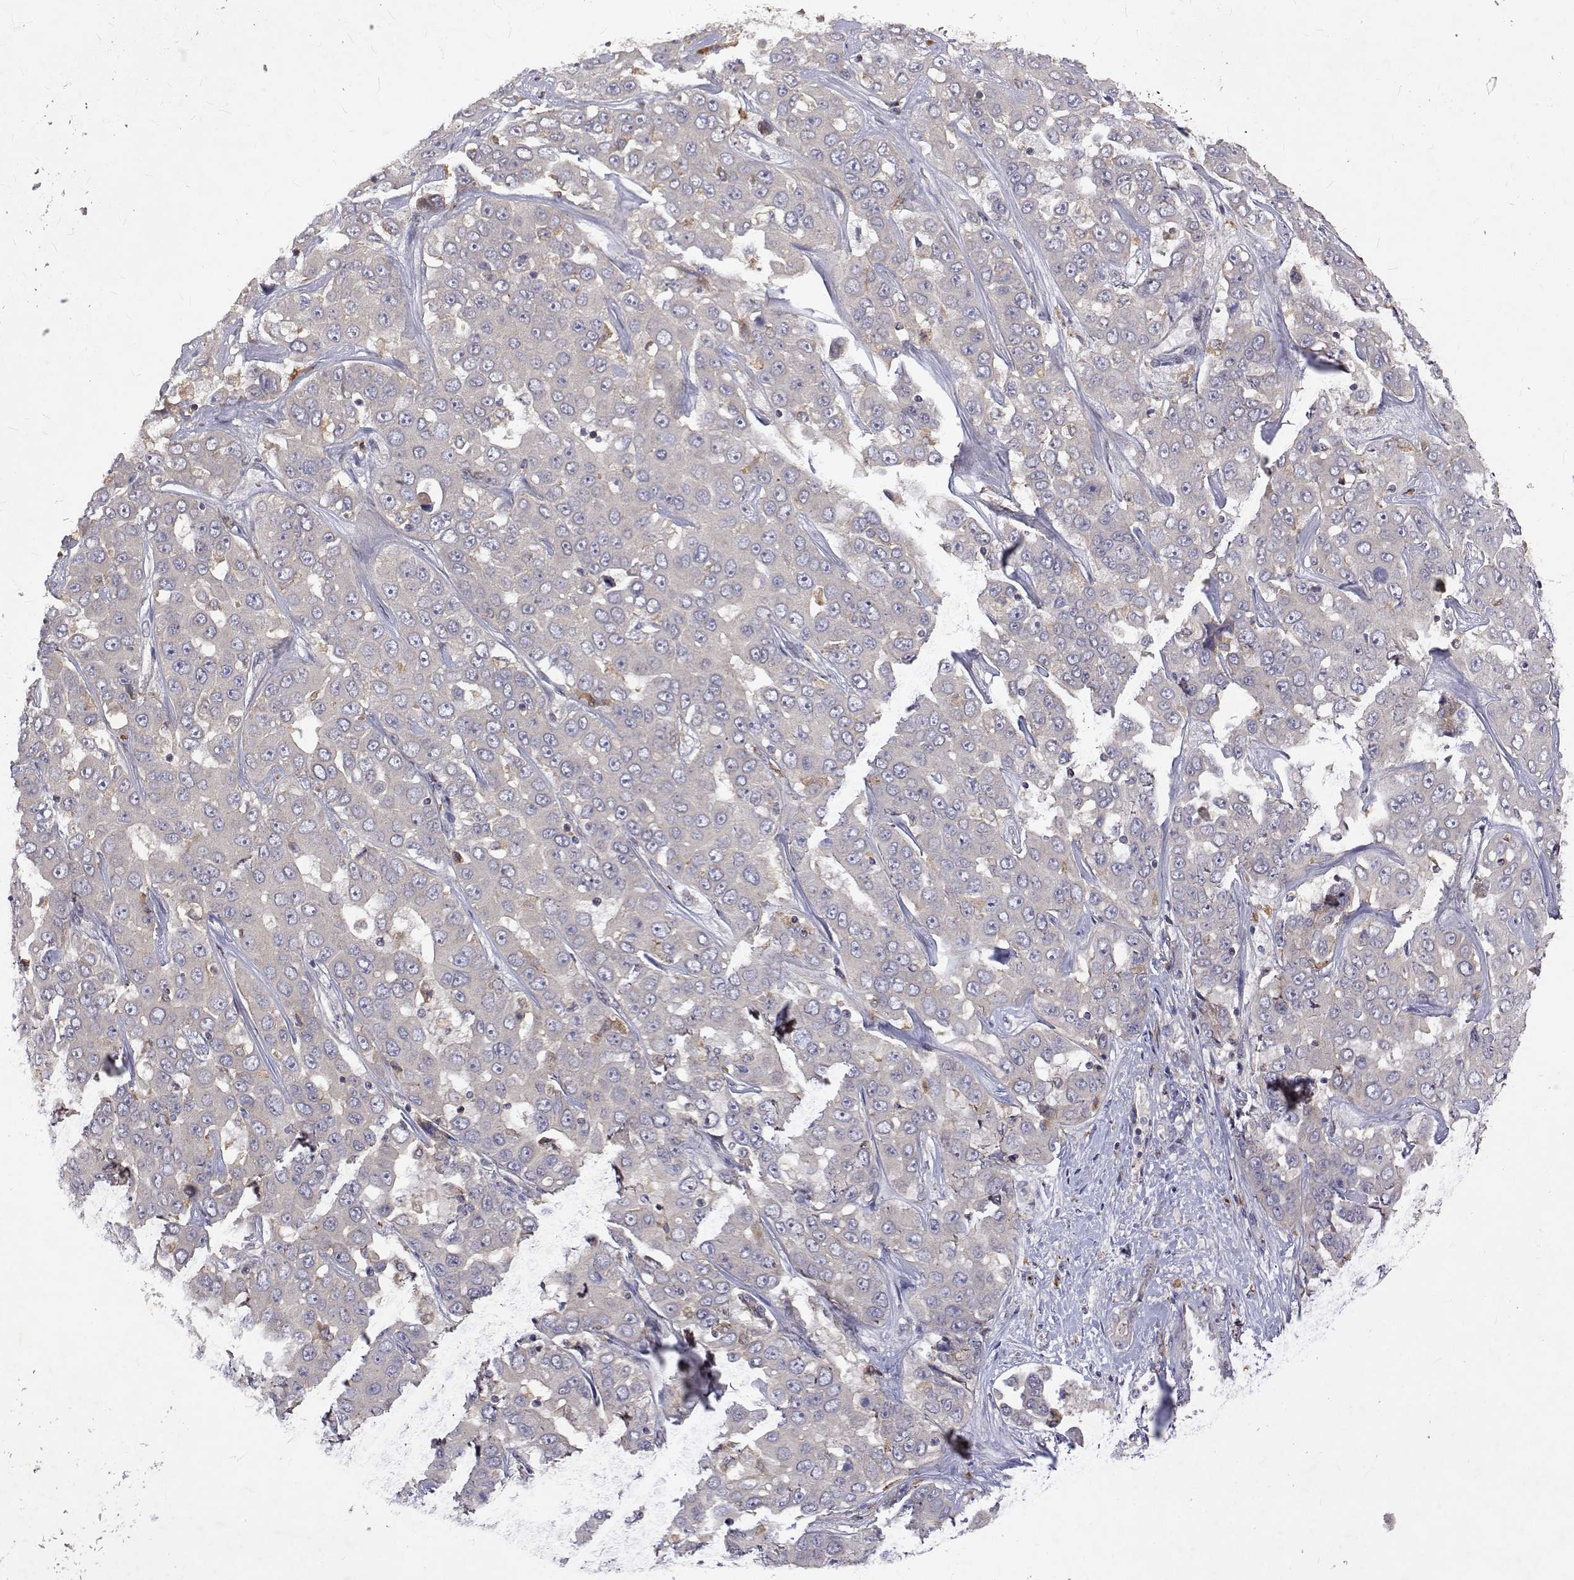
{"staining": {"intensity": "negative", "quantity": "none", "location": "none"}, "tissue": "liver cancer", "cell_type": "Tumor cells", "image_type": "cancer", "snomed": [{"axis": "morphology", "description": "Cholangiocarcinoma"}, {"axis": "topography", "description": "Liver"}], "caption": "Protein analysis of liver cancer (cholangiocarcinoma) reveals no significant staining in tumor cells. Nuclei are stained in blue.", "gene": "ALKBH8", "patient": {"sex": "female", "age": 52}}